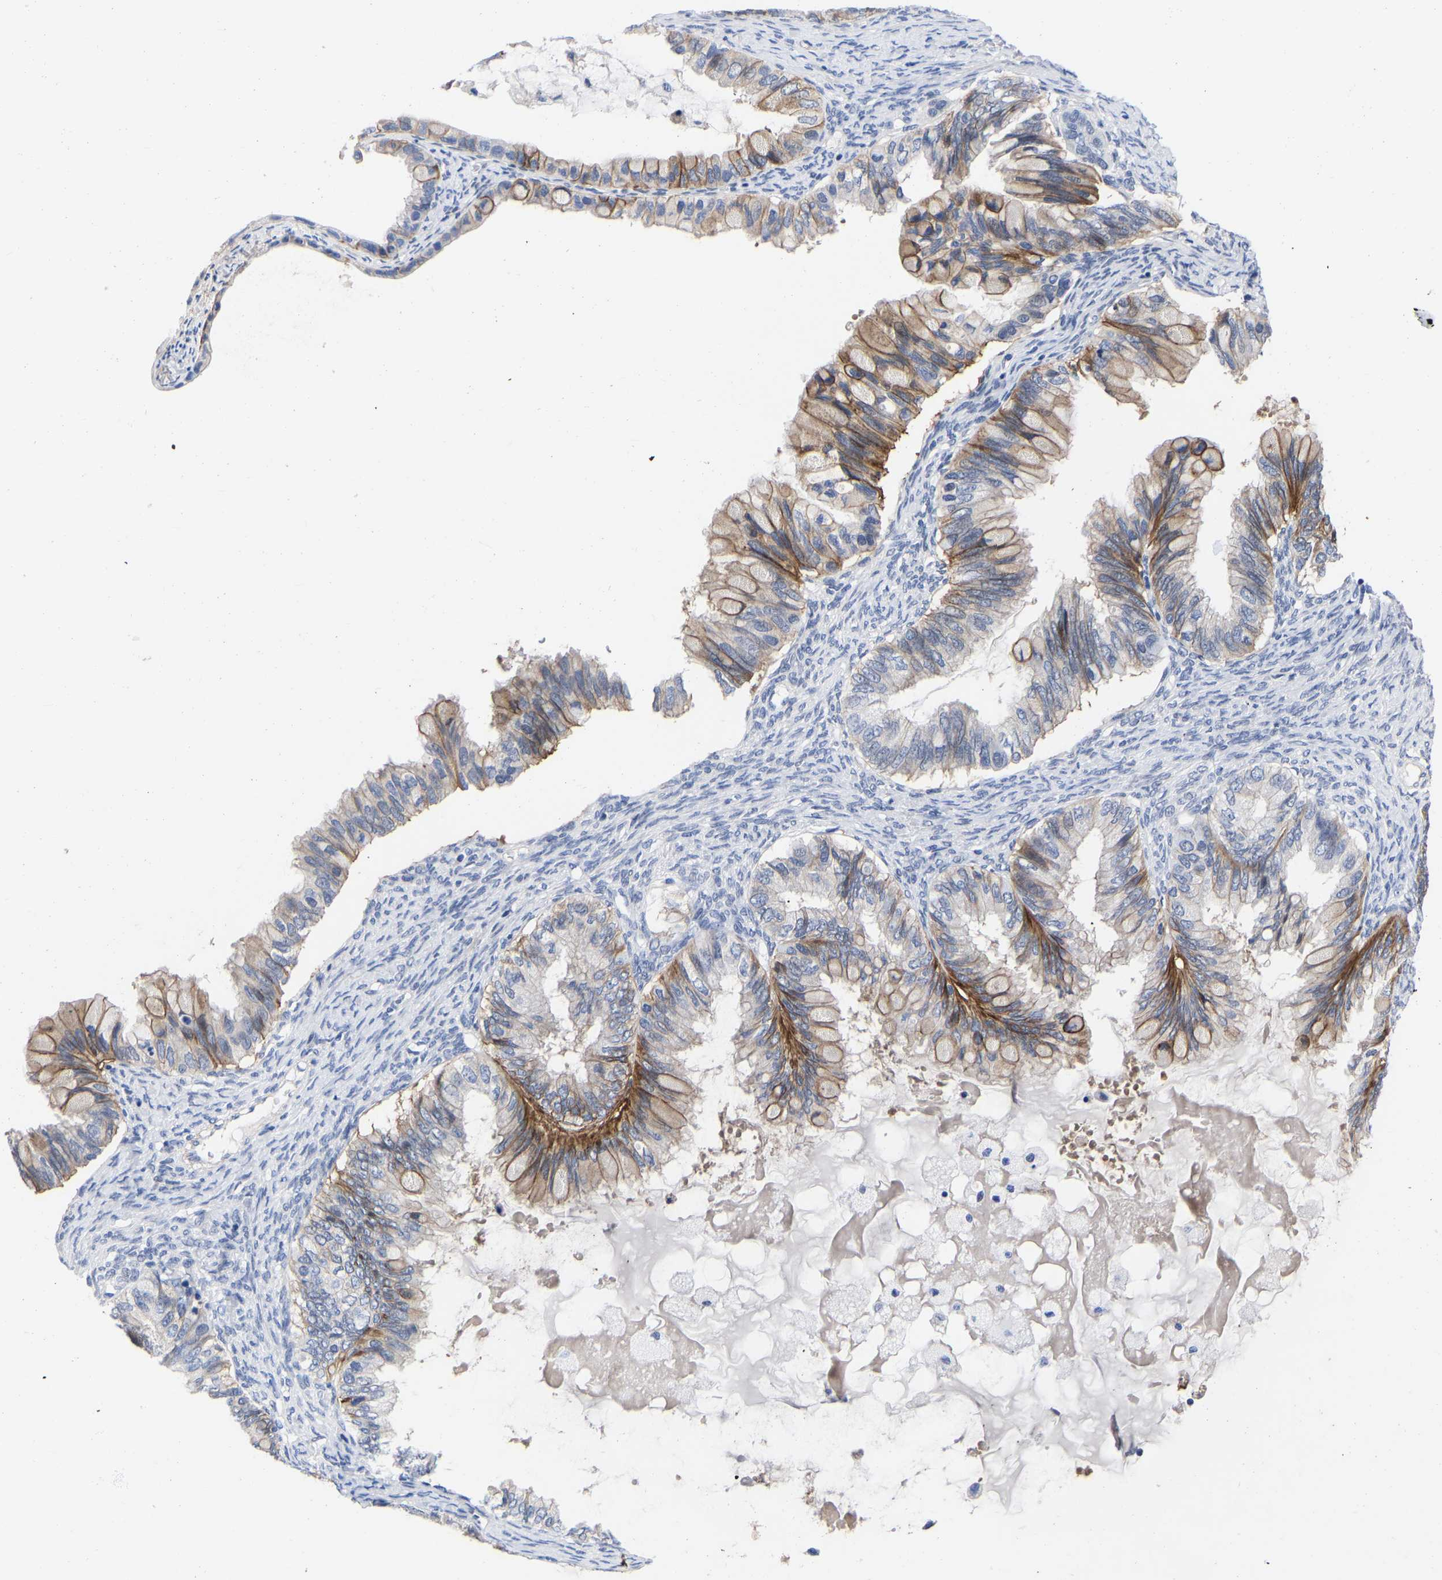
{"staining": {"intensity": "moderate", "quantity": "25%-75%", "location": "cytoplasmic/membranous"}, "tissue": "ovarian cancer", "cell_type": "Tumor cells", "image_type": "cancer", "snomed": [{"axis": "morphology", "description": "Cystadenocarcinoma, mucinous, NOS"}, {"axis": "topography", "description": "Ovary"}], "caption": "This image exhibits ovarian cancer stained with immunohistochemistry (IHC) to label a protein in brown. The cytoplasmic/membranous of tumor cells show moderate positivity for the protein. Nuclei are counter-stained blue.", "gene": "GPA33", "patient": {"sex": "female", "age": 80}}